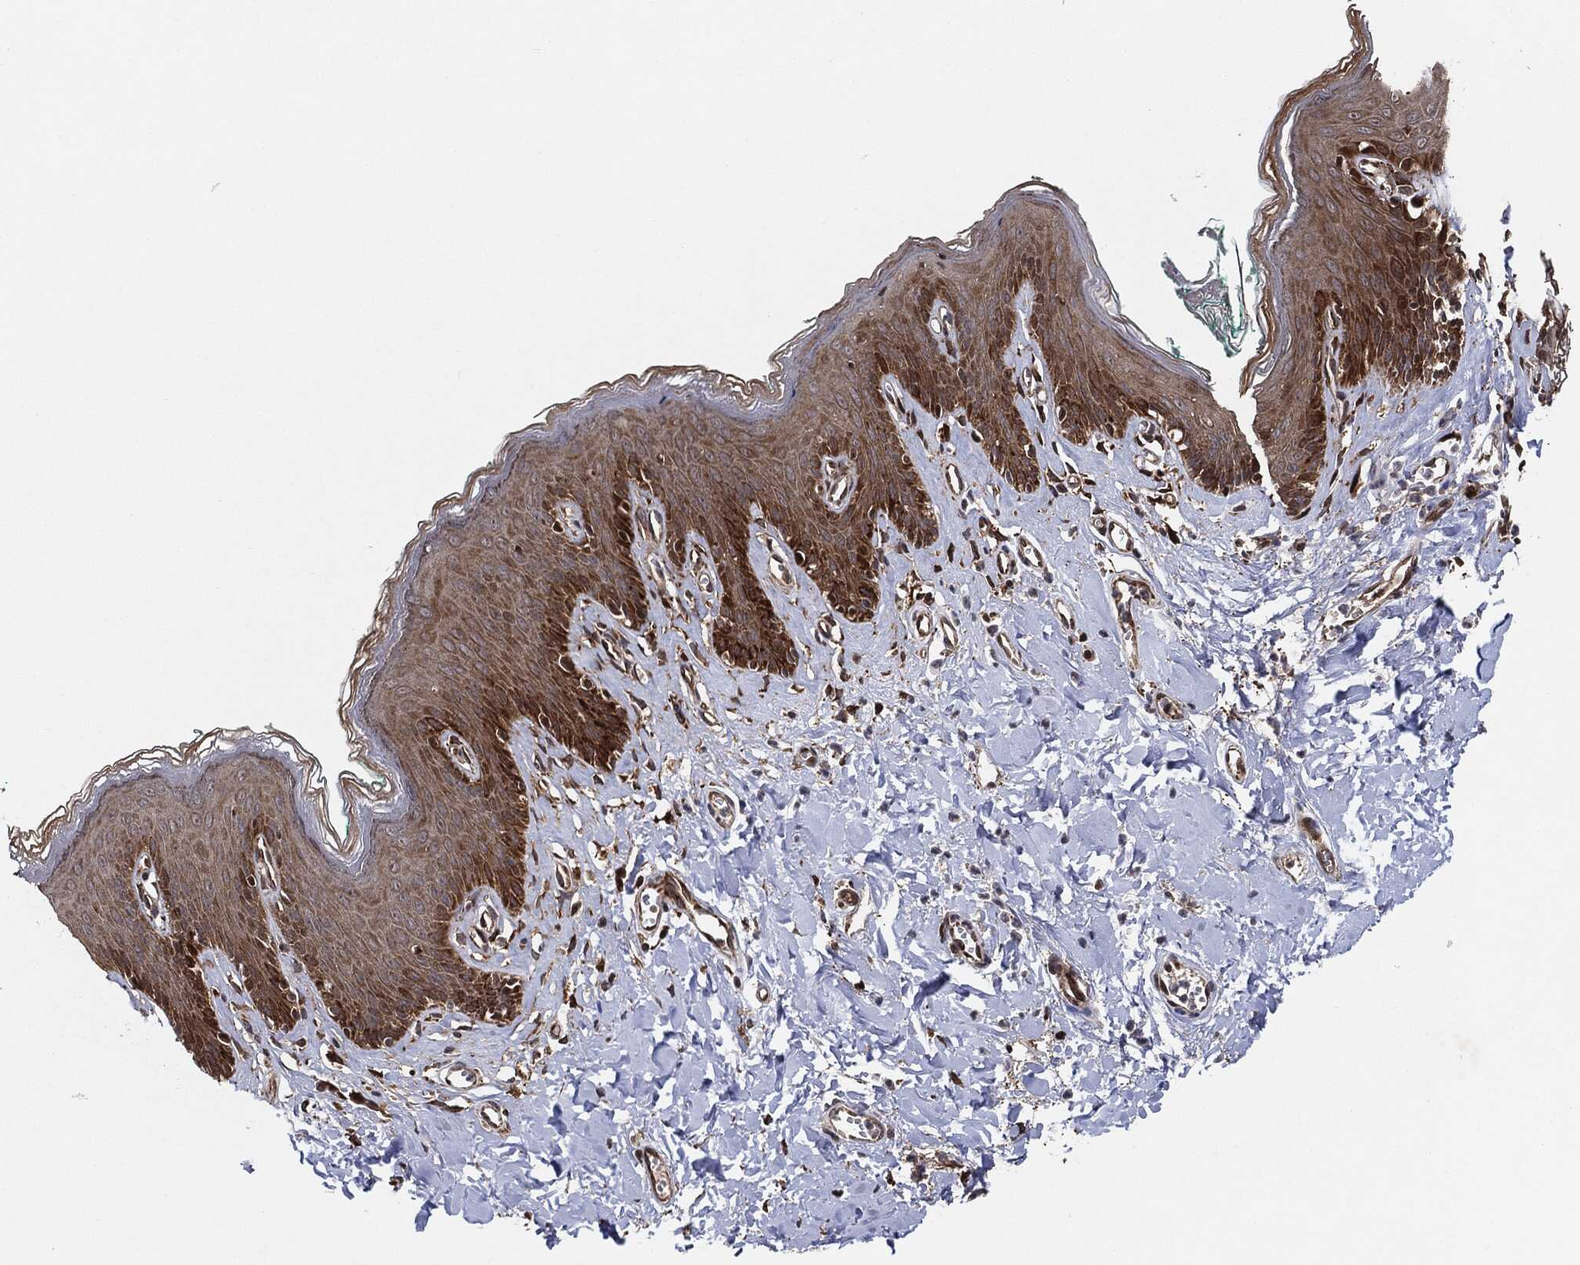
{"staining": {"intensity": "moderate", "quantity": "25%-75%", "location": "cytoplasmic/membranous"}, "tissue": "skin", "cell_type": "Epidermal cells", "image_type": "normal", "snomed": [{"axis": "morphology", "description": "Normal tissue, NOS"}, {"axis": "topography", "description": "Vulva"}], "caption": "Epidermal cells exhibit moderate cytoplasmic/membranous positivity in about 25%-75% of cells in benign skin.", "gene": "BCAR1", "patient": {"sex": "female", "age": 66}}